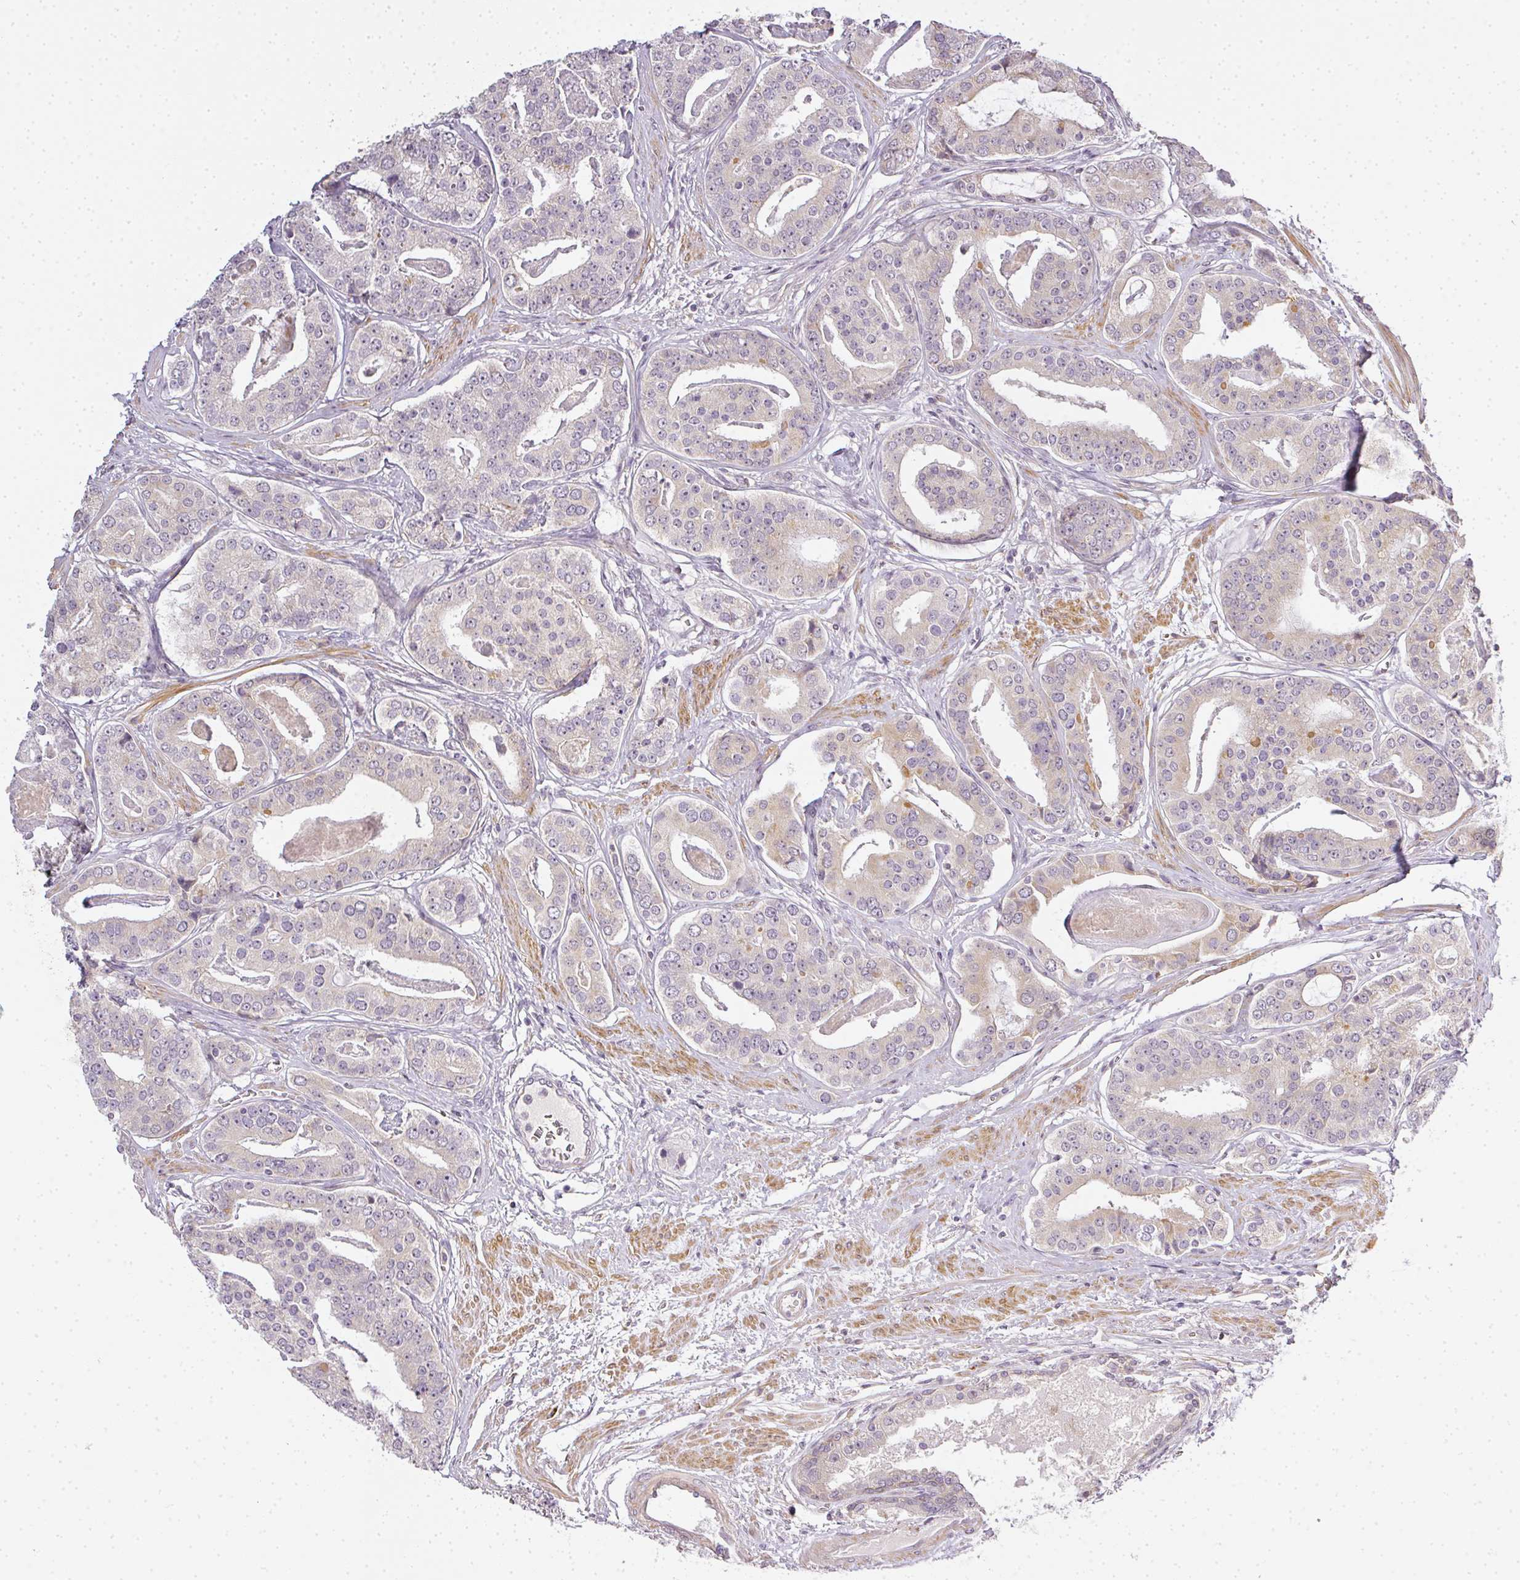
{"staining": {"intensity": "negative", "quantity": "none", "location": "none"}, "tissue": "prostate cancer", "cell_type": "Tumor cells", "image_type": "cancer", "snomed": [{"axis": "morphology", "description": "Adenocarcinoma, High grade"}, {"axis": "topography", "description": "Prostate"}], "caption": "Immunohistochemistry photomicrograph of neoplastic tissue: human prostate cancer stained with DAB reveals no significant protein staining in tumor cells. (DAB (3,3'-diaminobenzidine) IHC visualized using brightfield microscopy, high magnification).", "gene": "MED19", "patient": {"sex": "male", "age": 71}}